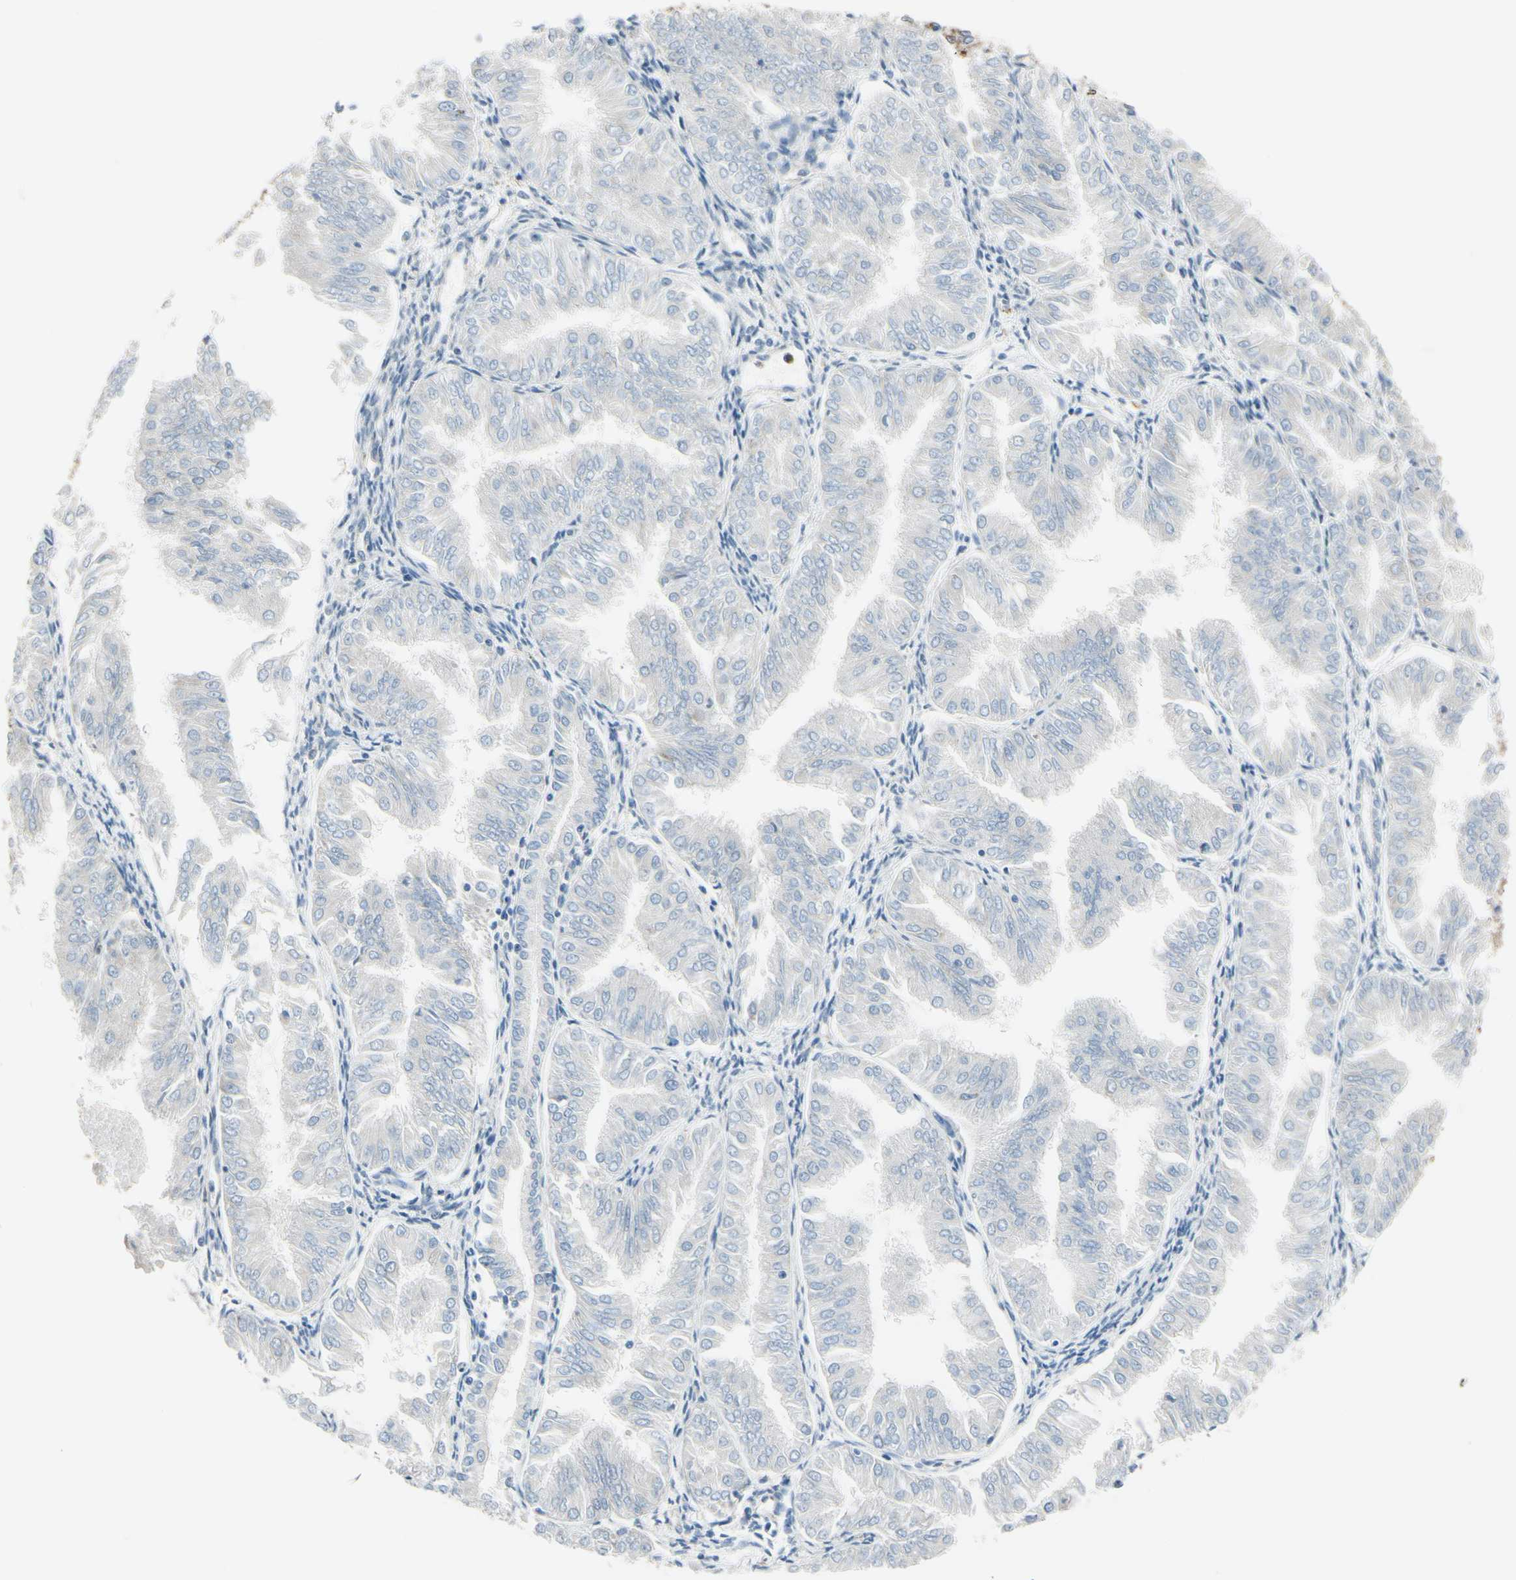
{"staining": {"intensity": "negative", "quantity": "none", "location": "none"}, "tissue": "endometrial cancer", "cell_type": "Tumor cells", "image_type": "cancer", "snomed": [{"axis": "morphology", "description": "Adenocarcinoma, NOS"}, {"axis": "topography", "description": "Endometrium"}], "caption": "This is an IHC histopathology image of human endometrial cancer. There is no positivity in tumor cells.", "gene": "CLCC1", "patient": {"sex": "female", "age": 53}}